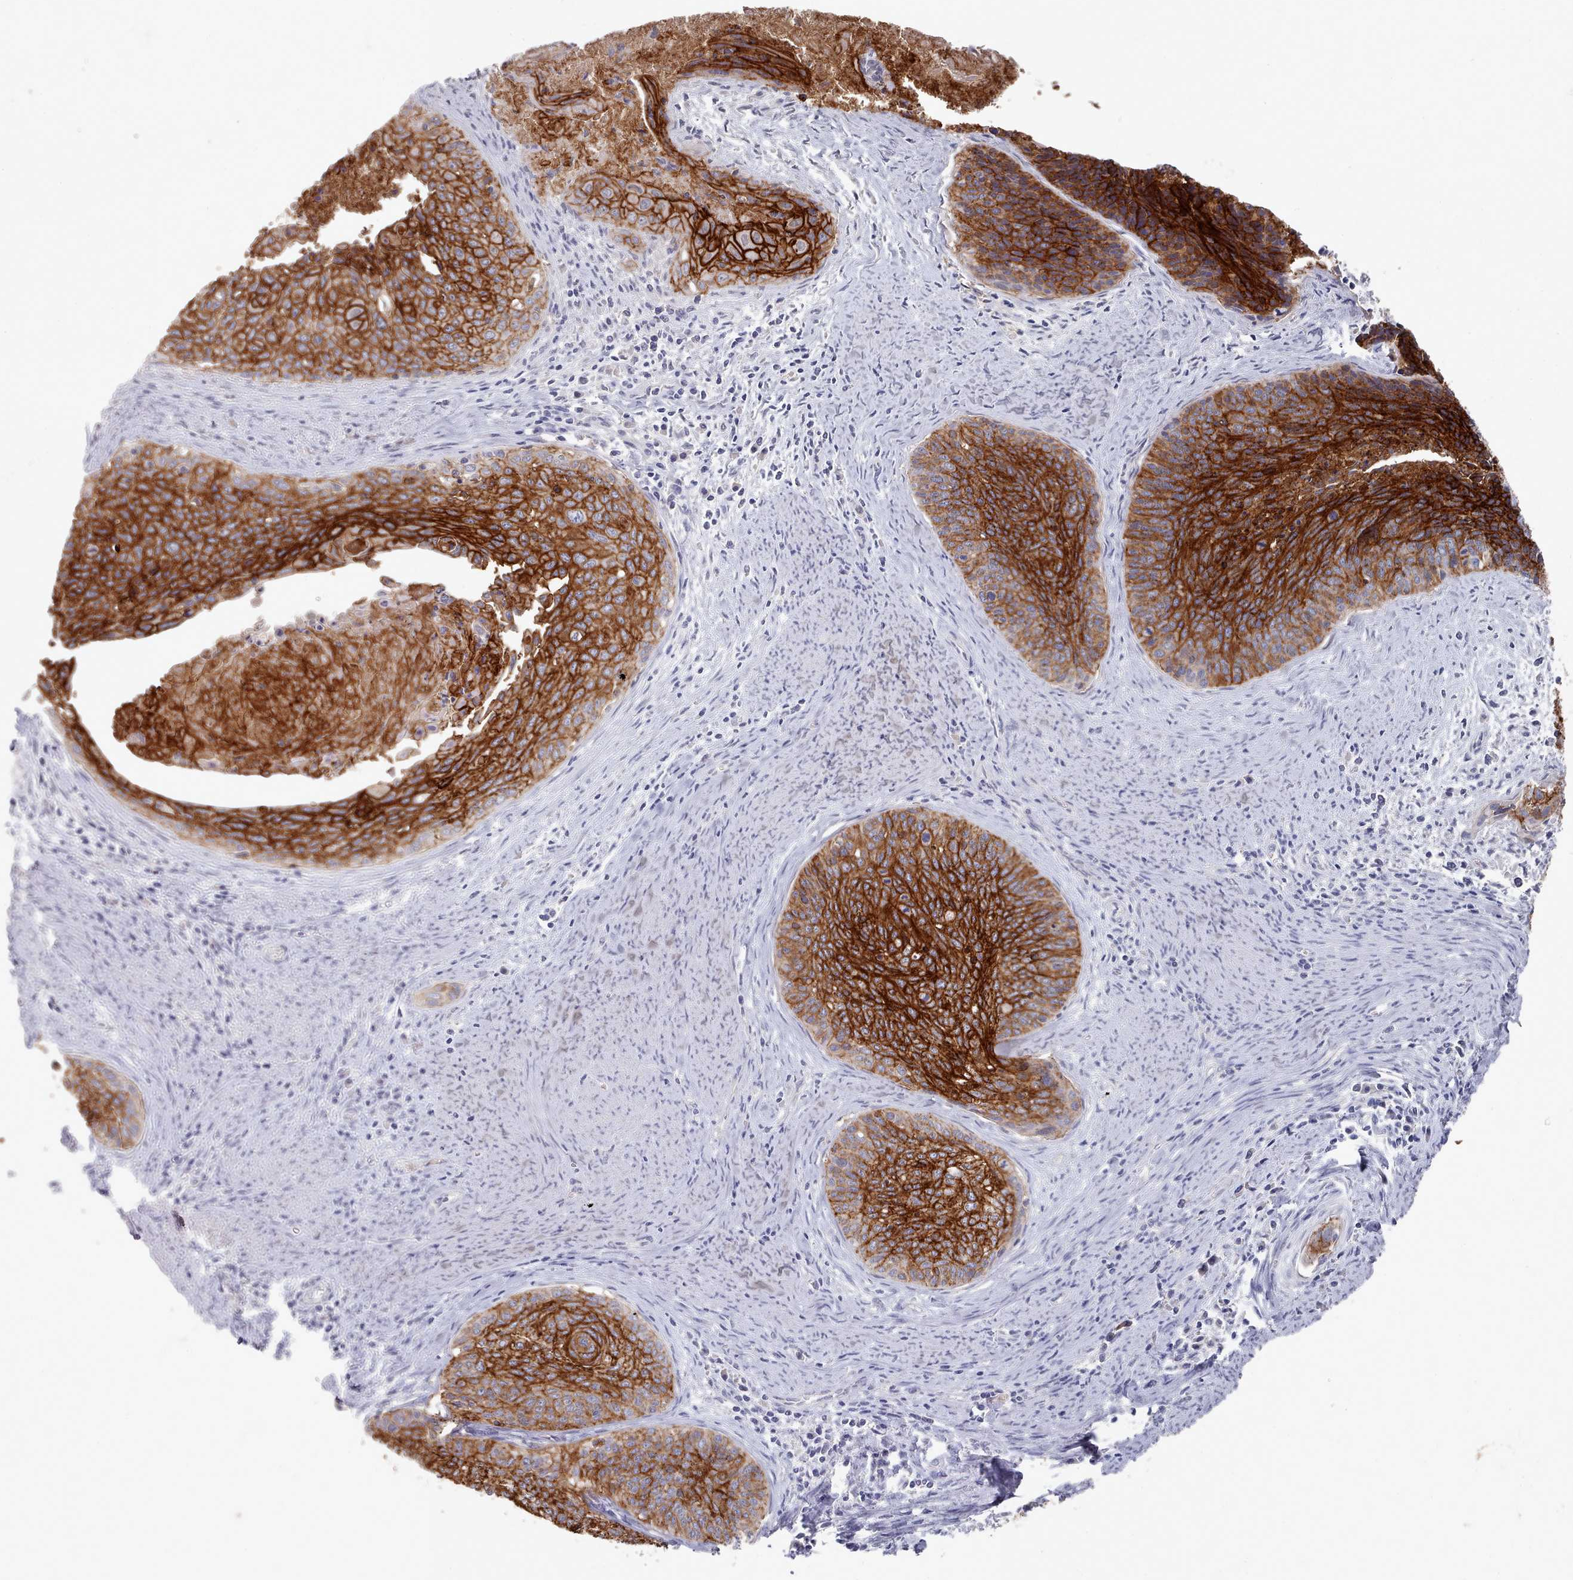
{"staining": {"intensity": "strong", "quantity": ">75%", "location": "cytoplasmic/membranous"}, "tissue": "cervical cancer", "cell_type": "Tumor cells", "image_type": "cancer", "snomed": [{"axis": "morphology", "description": "Squamous cell carcinoma, NOS"}, {"axis": "topography", "description": "Cervix"}], "caption": "Cervical cancer stained with immunohistochemistry exhibits strong cytoplasmic/membranous staining in approximately >75% of tumor cells. The staining was performed using DAB to visualize the protein expression in brown, while the nuclei were stained in blue with hematoxylin (Magnification: 20x).", "gene": "PROM2", "patient": {"sex": "female", "age": 55}}